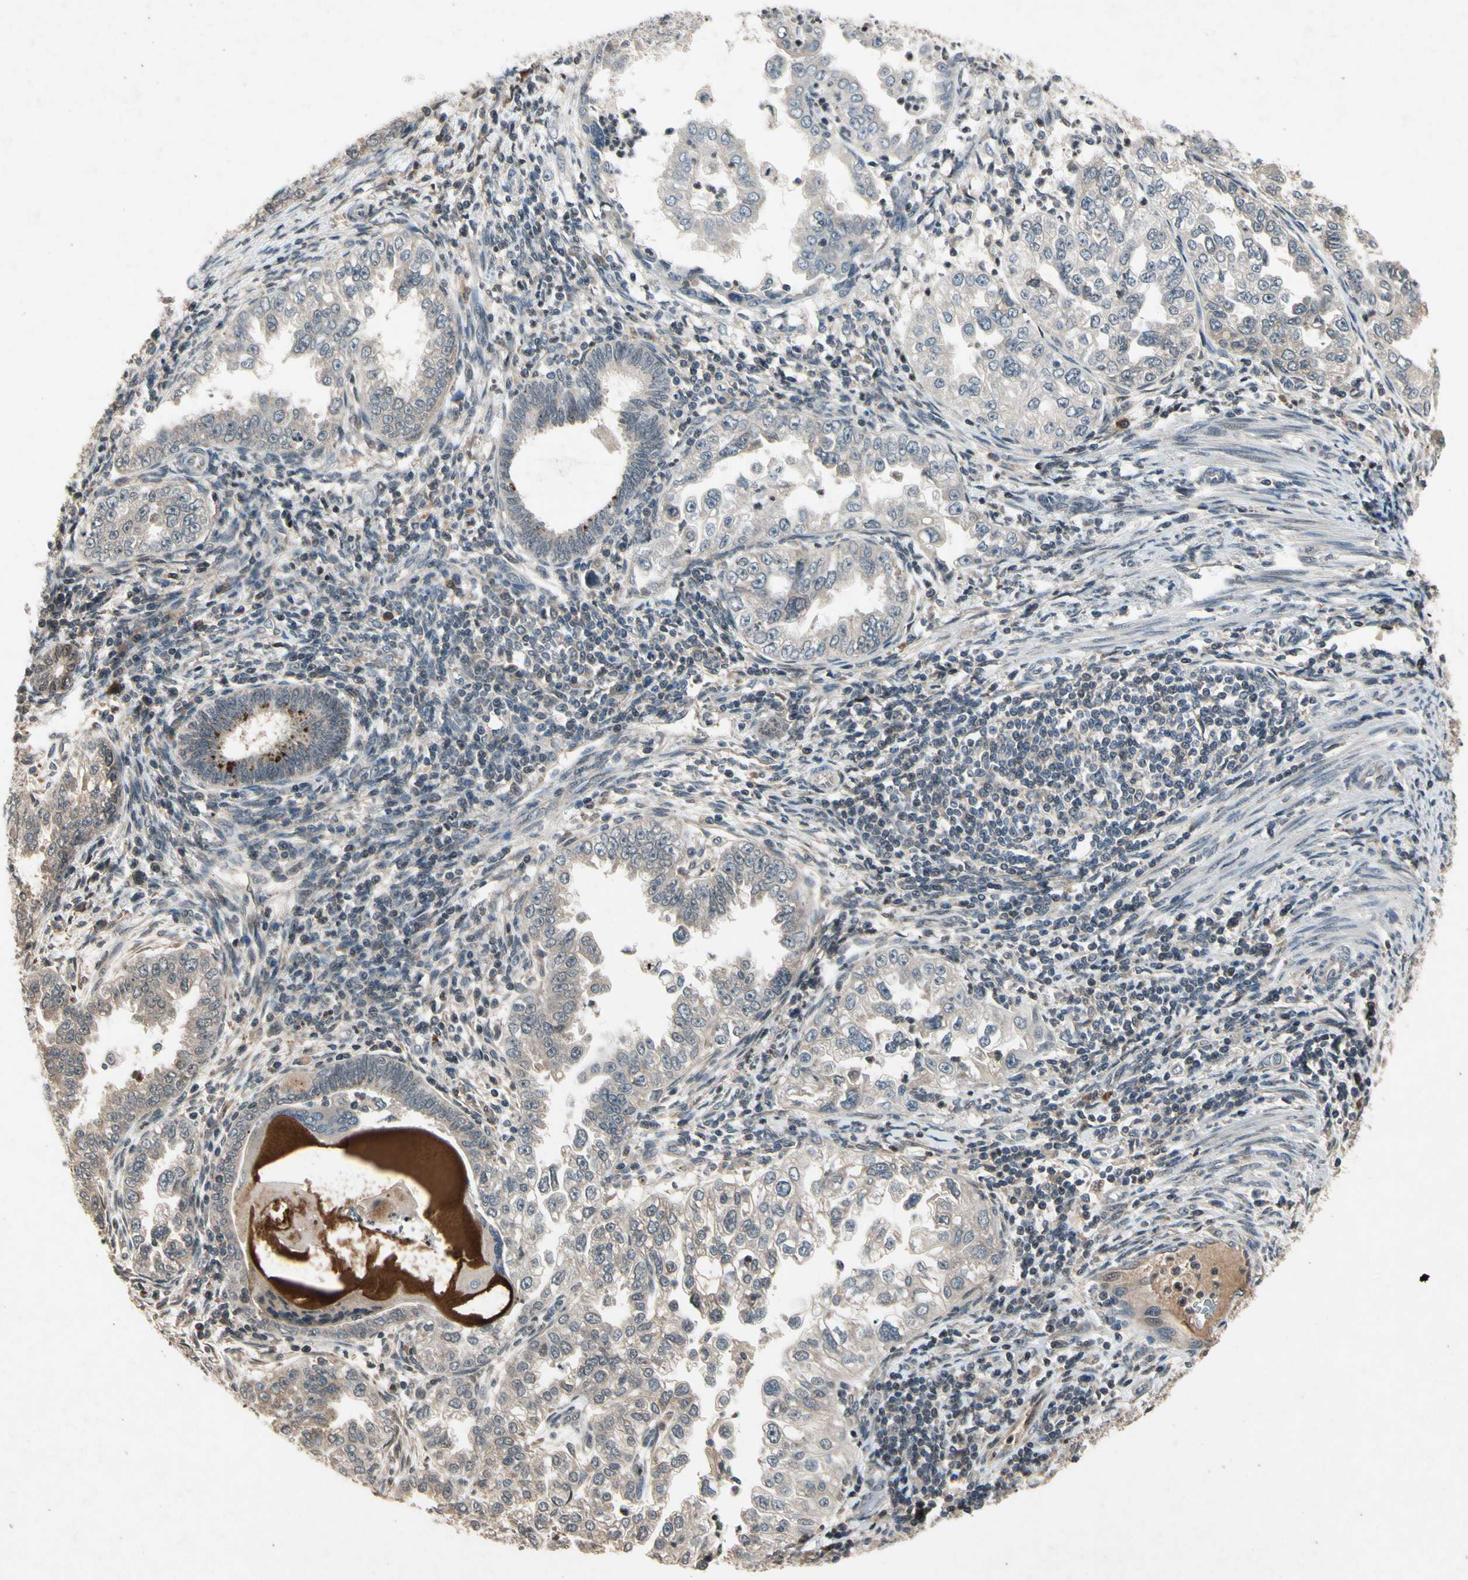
{"staining": {"intensity": "weak", "quantity": "25%-75%", "location": "cytoplasmic/membranous"}, "tissue": "endometrial cancer", "cell_type": "Tumor cells", "image_type": "cancer", "snomed": [{"axis": "morphology", "description": "Adenocarcinoma, NOS"}, {"axis": "topography", "description": "Endometrium"}], "caption": "Immunohistochemical staining of human endometrial adenocarcinoma displays weak cytoplasmic/membranous protein staining in approximately 25%-75% of tumor cells.", "gene": "DPY19L3", "patient": {"sex": "female", "age": 85}}